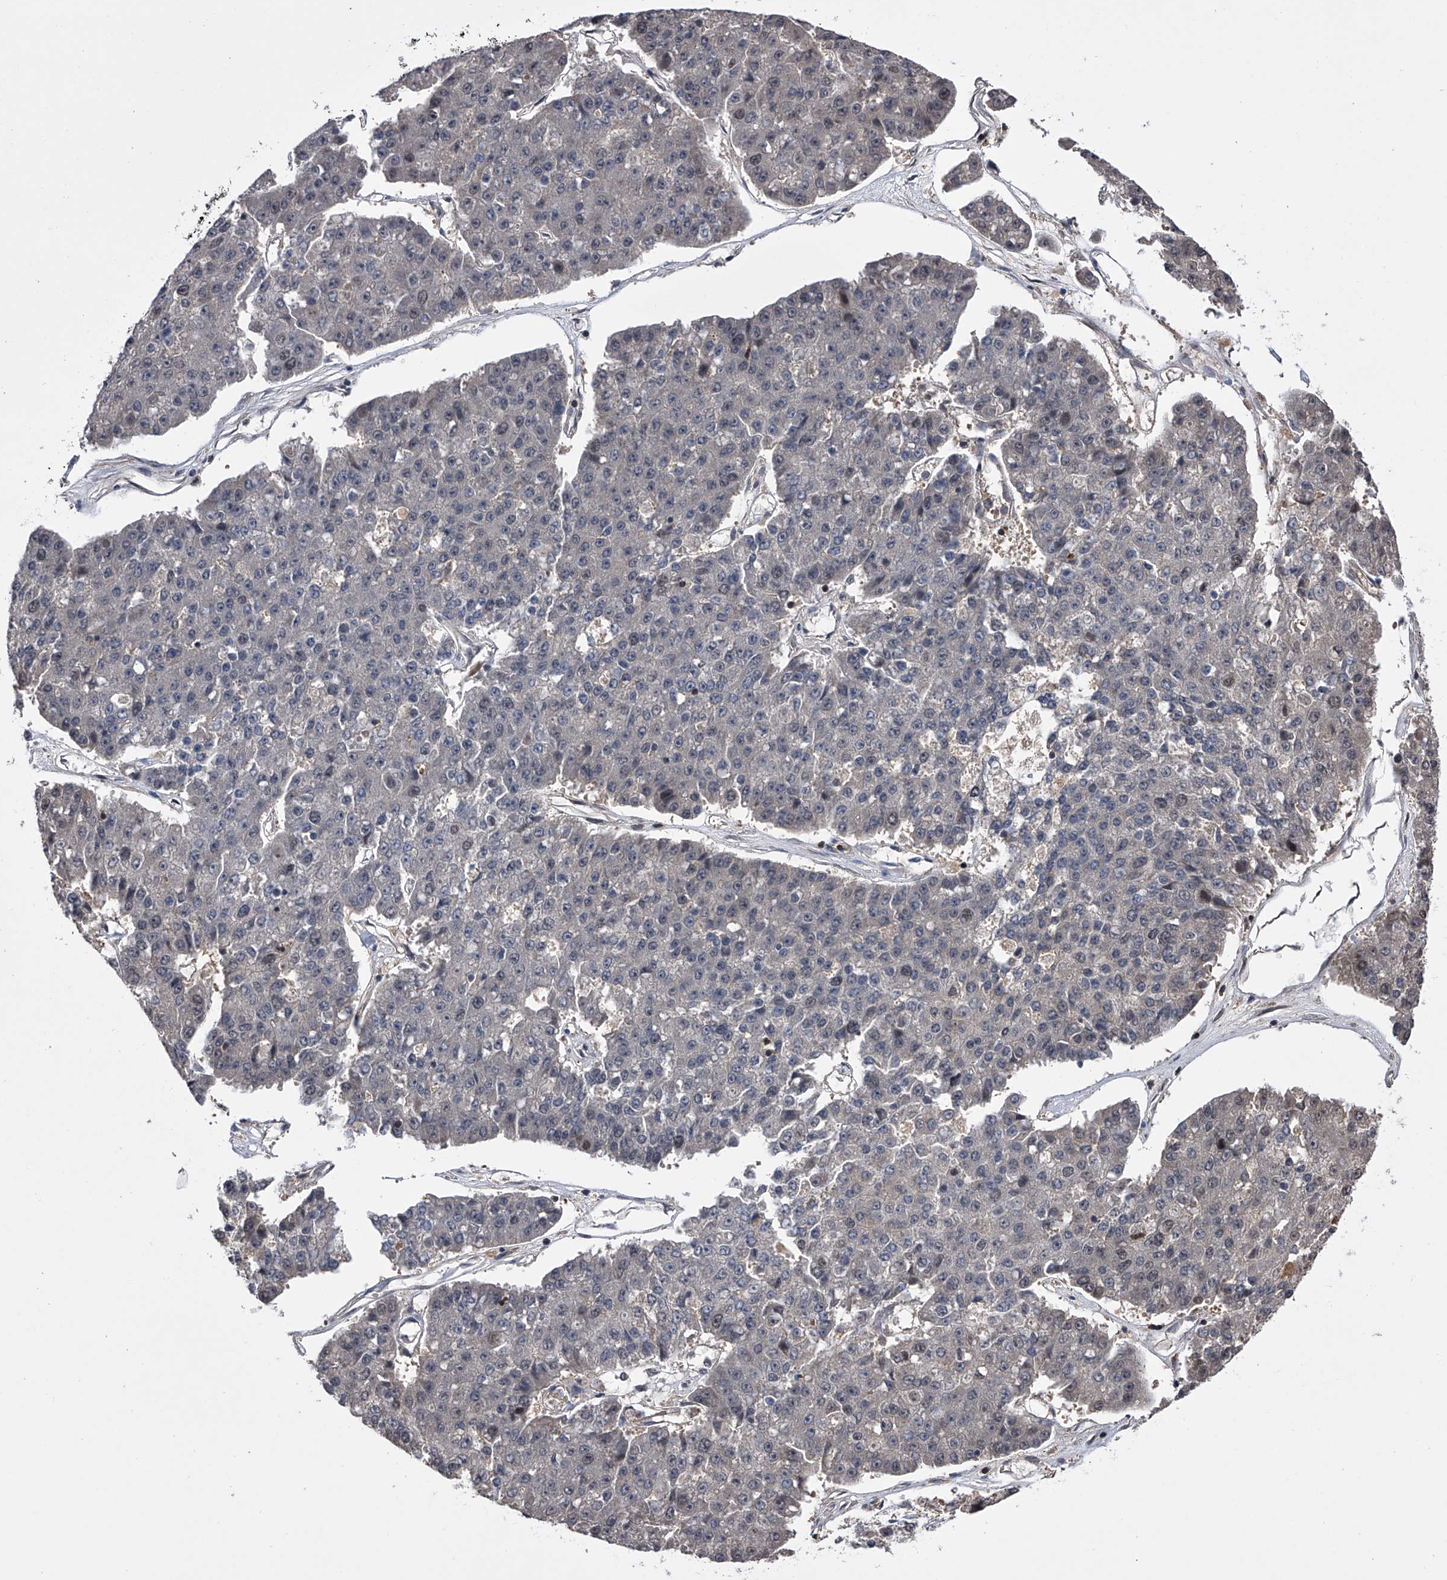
{"staining": {"intensity": "negative", "quantity": "none", "location": "none"}, "tissue": "pancreatic cancer", "cell_type": "Tumor cells", "image_type": "cancer", "snomed": [{"axis": "morphology", "description": "Adenocarcinoma, NOS"}, {"axis": "topography", "description": "Pancreas"}], "caption": "An image of human pancreatic adenocarcinoma is negative for staining in tumor cells. (DAB (3,3'-diaminobenzidine) immunohistochemistry (IHC) with hematoxylin counter stain).", "gene": "PAN3", "patient": {"sex": "male", "age": 50}}